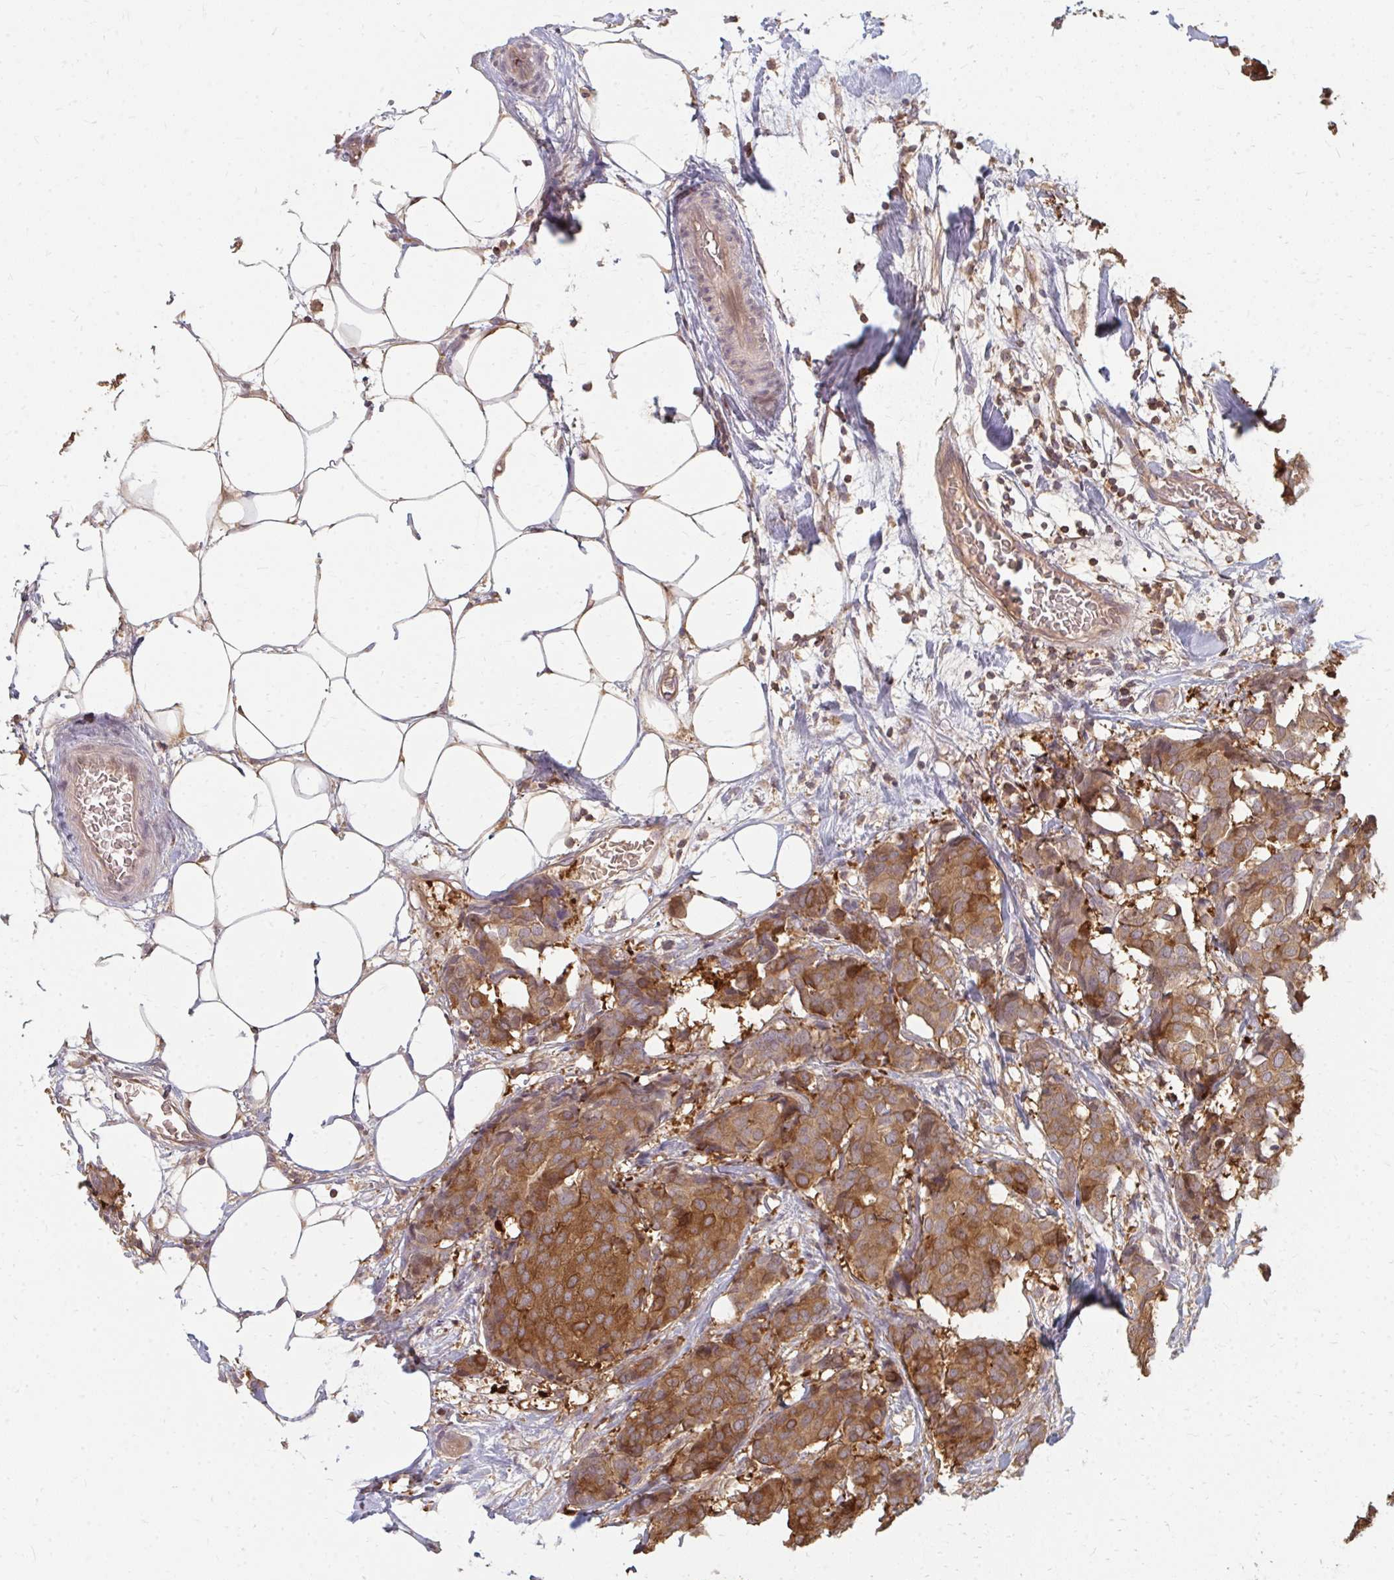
{"staining": {"intensity": "moderate", "quantity": ">75%", "location": "cytoplasmic/membranous"}, "tissue": "breast cancer", "cell_type": "Tumor cells", "image_type": "cancer", "snomed": [{"axis": "morphology", "description": "Duct carcinoma"}, {"axis": "topography", "description": "Breast"}], "caption": "A histopathology image of breast cancer (intraductal carcinoma) stained for a protein demonstrates moderate cytoplasmic/membranous brown staining in tumor cells.", "gene": "ZNF285", "patient": {"sex": "female", "age": 75}}